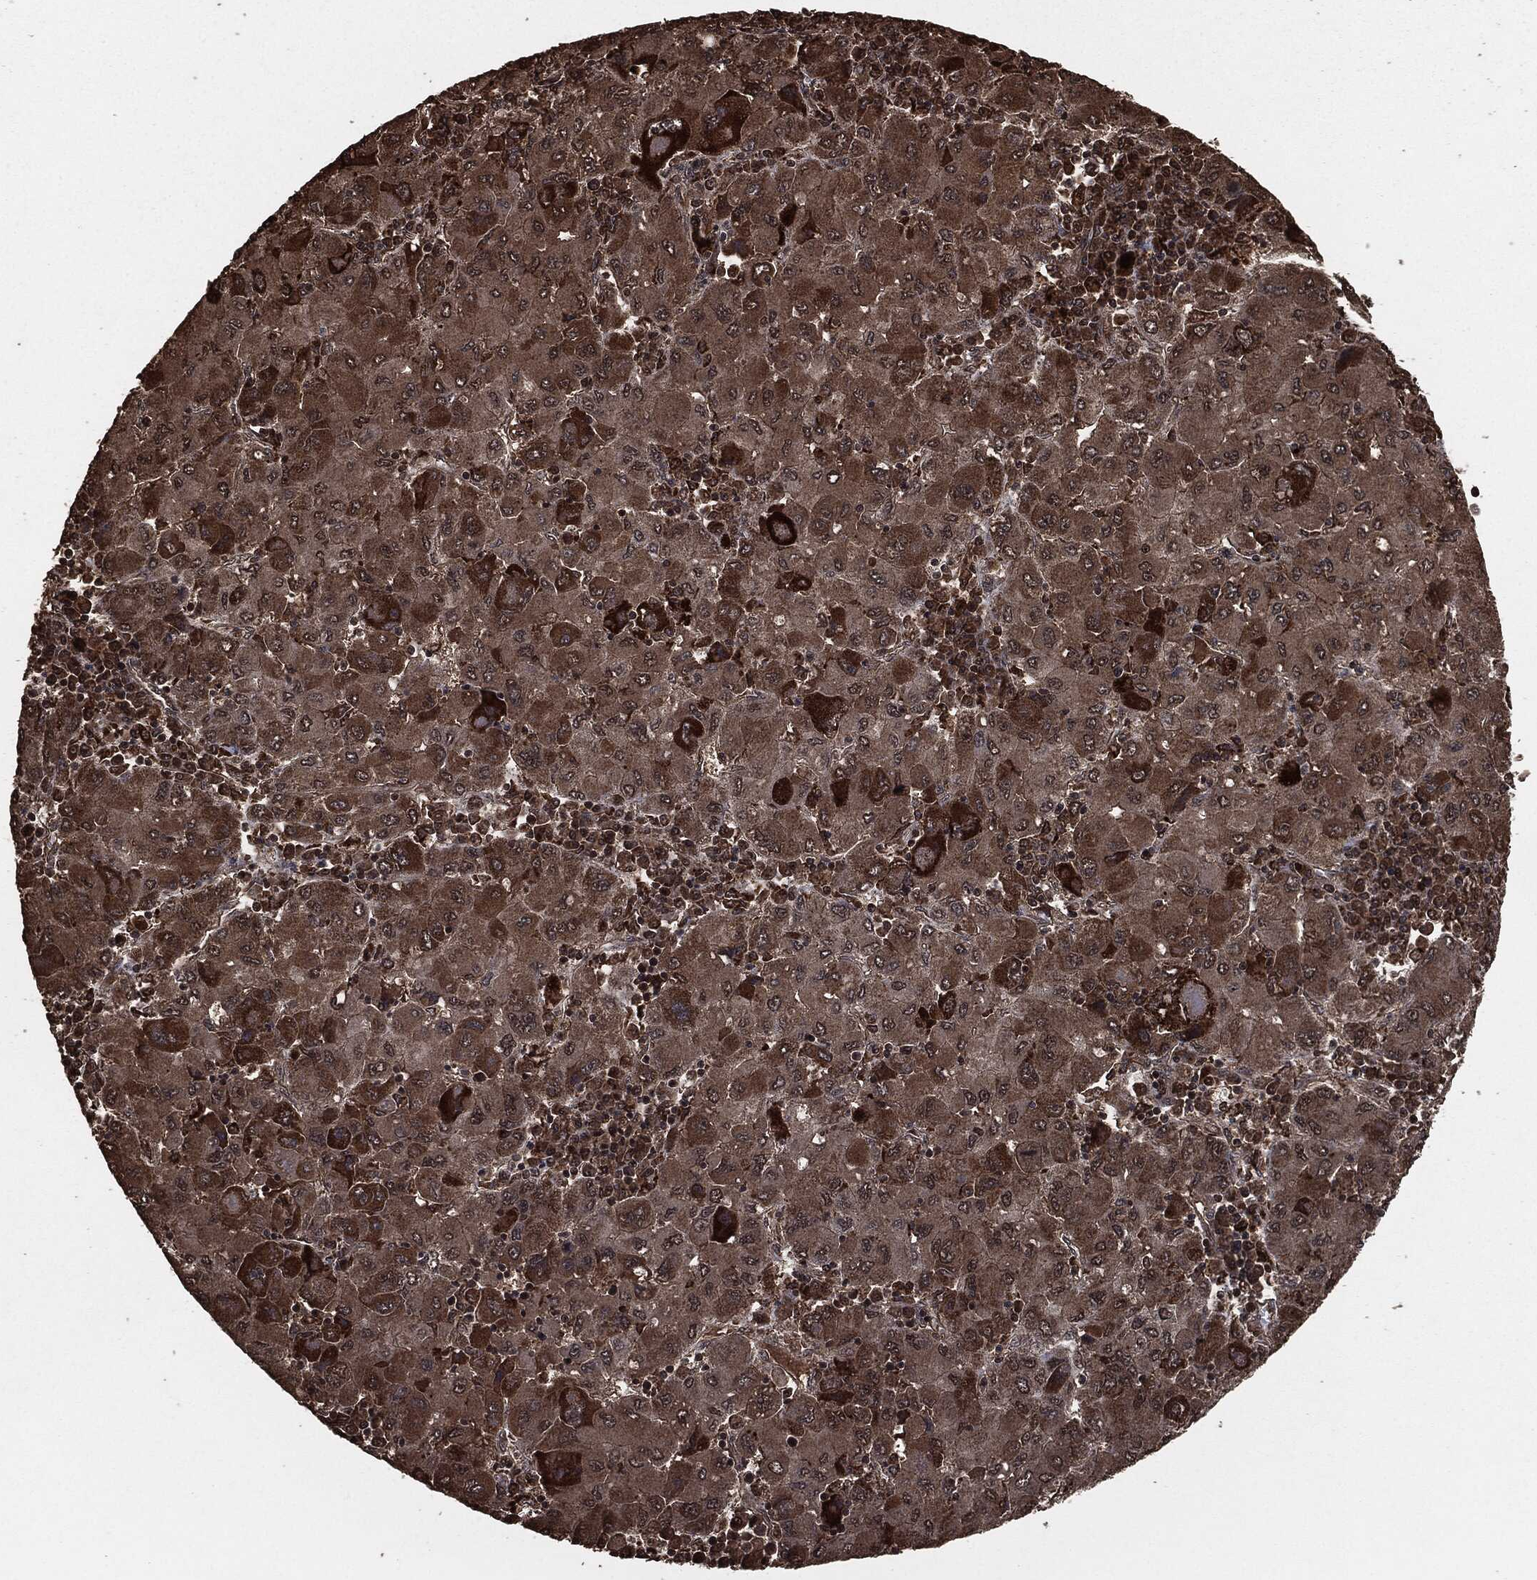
{"staining": {"intensity": "strong", "quantity": "<25%", "location": "cytoplasmic/membranous"}, "tissue": "liver cancer", "cell_type": "Tumor cells", "image_type": "cancer", "snomed": [{"axis": "morphology", "description": "Carcinoma, Hepatocellular, NOS"}, {"axis": "topography", "description": "Liver"}], "caption": "Hepatocellular carcinoma (liver) stained for a protein (brown) displays strong cytoplasmic/membranous positive staining in about <25% of tumor cells.", "gene": "EGFR", "patient": {"sex": "male", "age": 75}}